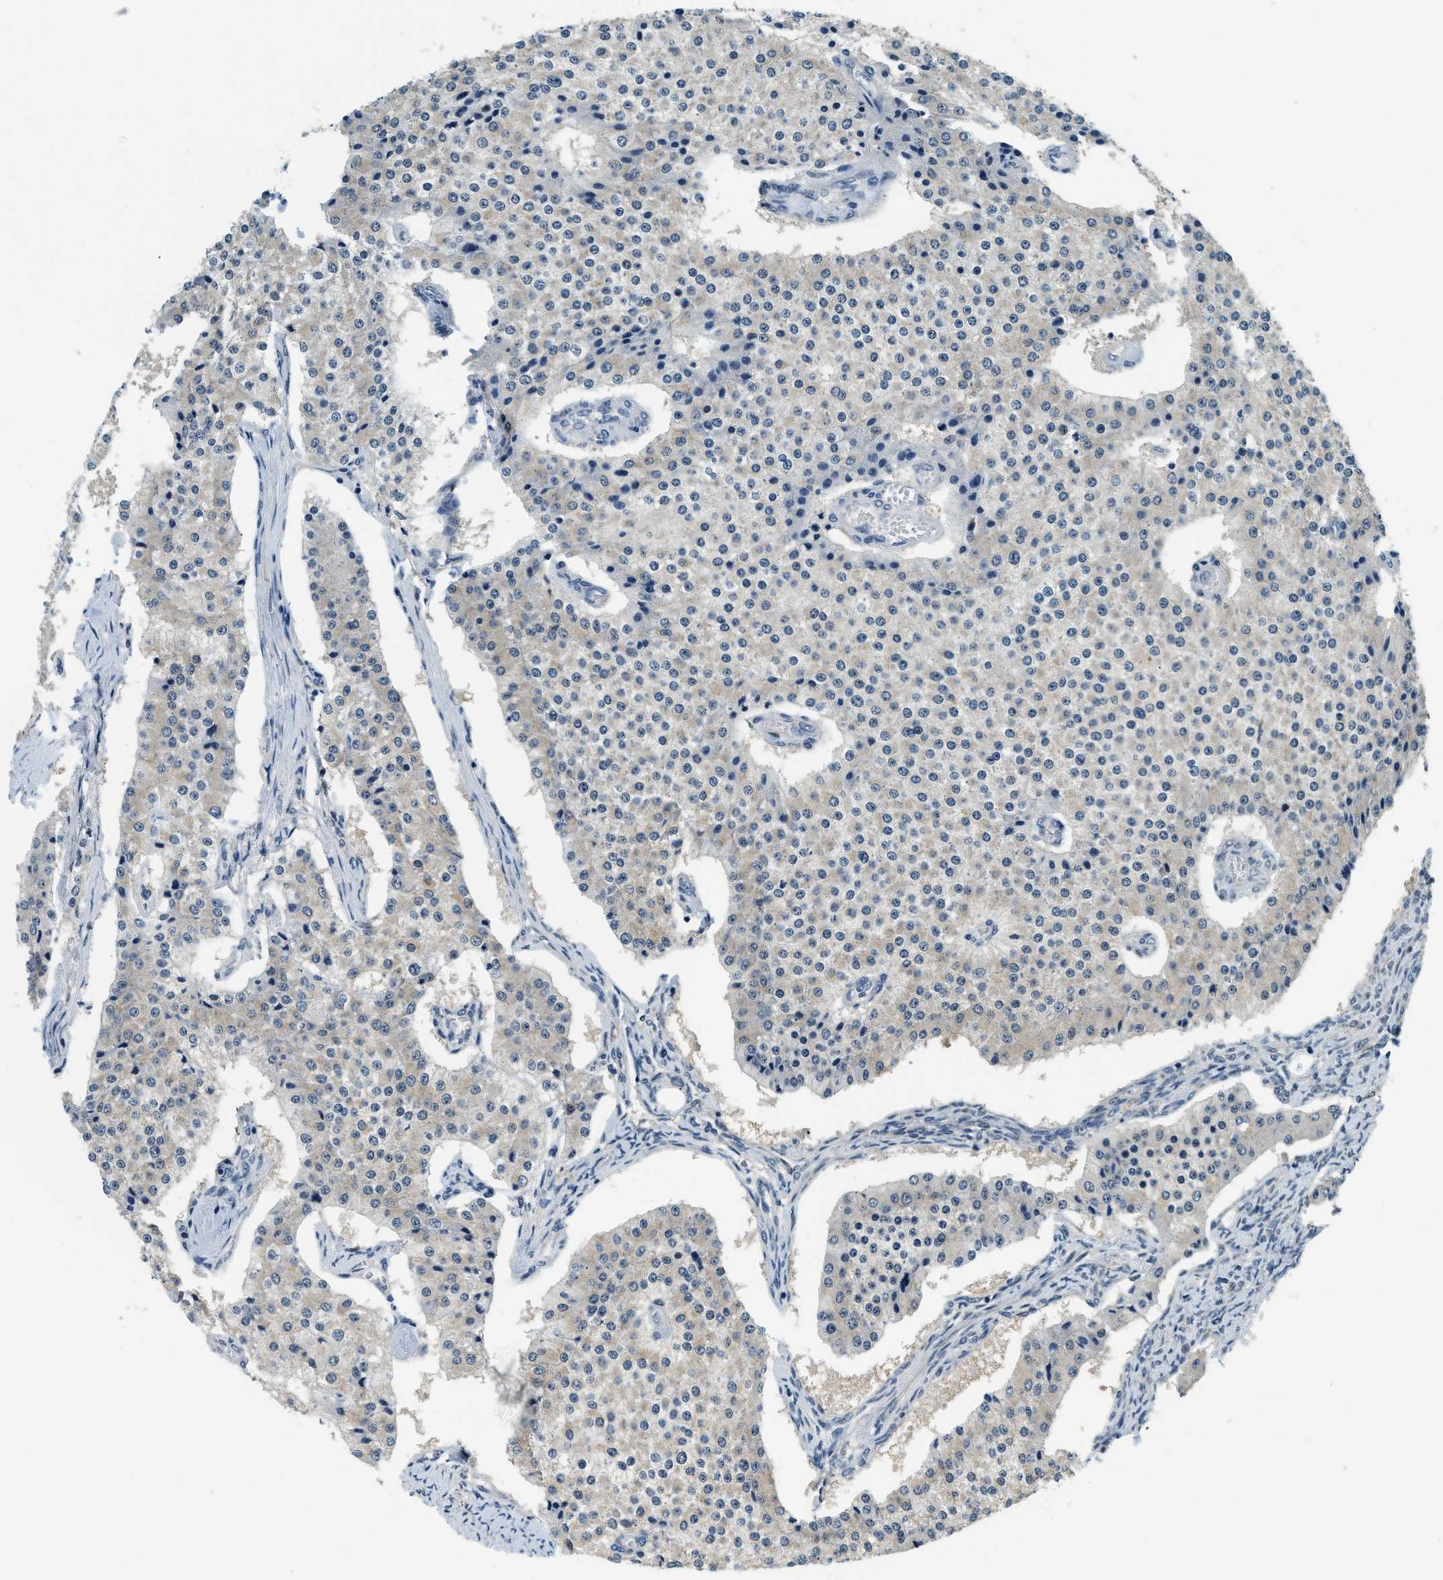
{"staining": {"intensity": "negative", "quantity": "none", "location": "none"}, "tissue": "carcinoid", "cell_type": "Tumor cells", "image_type": "cancer", "snomed": [{"axis": "morphology", "description": "Carcinoid, malignant, NOS"}, {"axis": "topography", "description": "Colon"}], "caption": "An immunohistochemistry (IHC) photomicrograph of carcinoid is shown. There is no staining in tumor cells of carcinoid. (Brightfield microscopy of DAB immunohistochemistry (IHC) at high magnification).", "gene": "YAE1", "patient": {"sex": "female", "age": 52}}